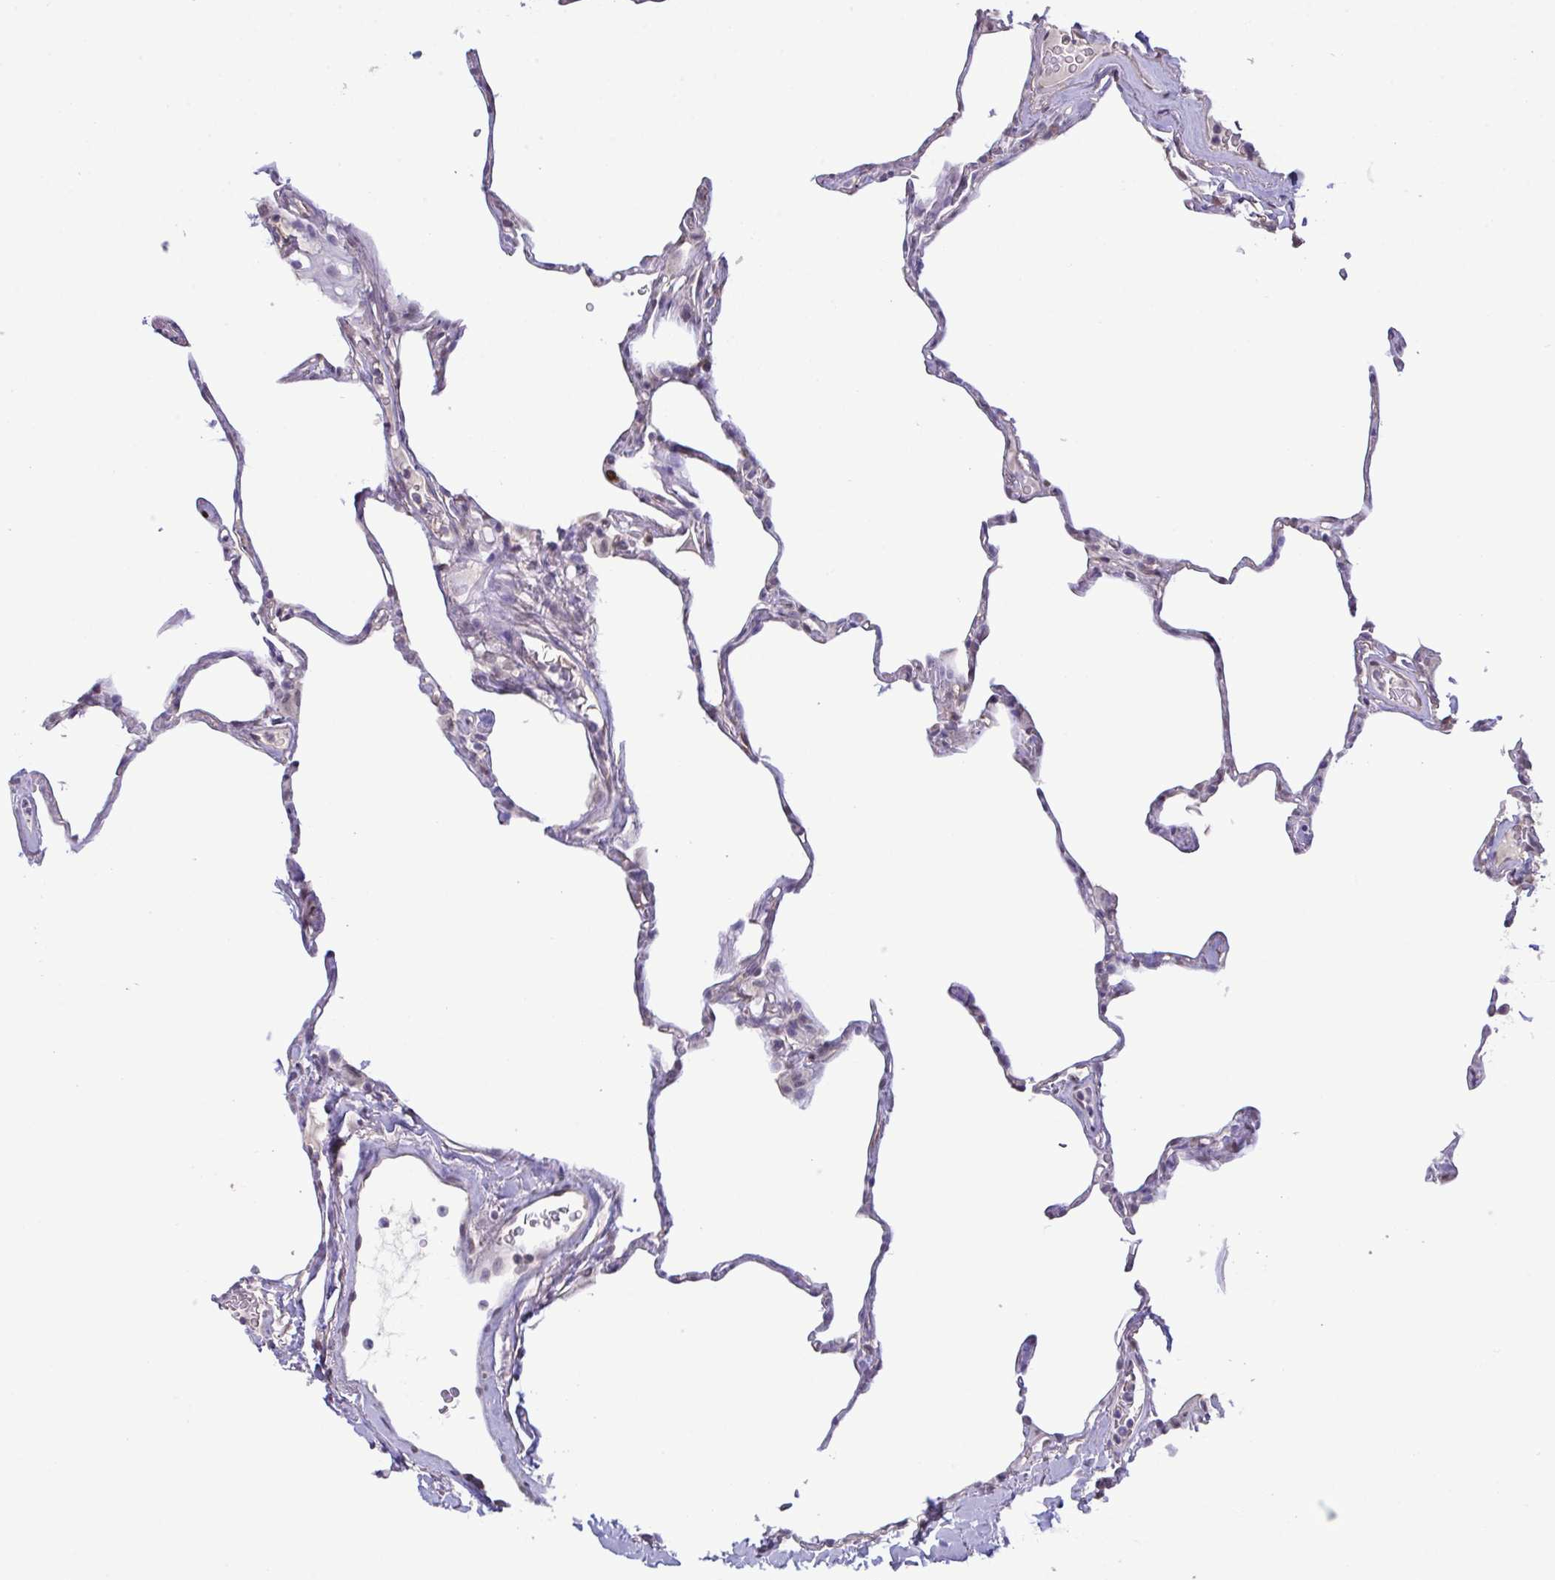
{"staining": {"intensity": "negative", "quantity": "none", "location": "none"}, "tissue": "lung", "cell_type": "Alveolar cells", "image_type": "normal", "snomed": [{"axis": "morphology", "description": "Normal tissue, NOS"}, {"axis": "topography", "description": "Lung"}], "caption": "The image reveals no significant staining in alveolar cells of lung.", "gene": "SETD7", "patient": {"sex": "male", "age": 65}}